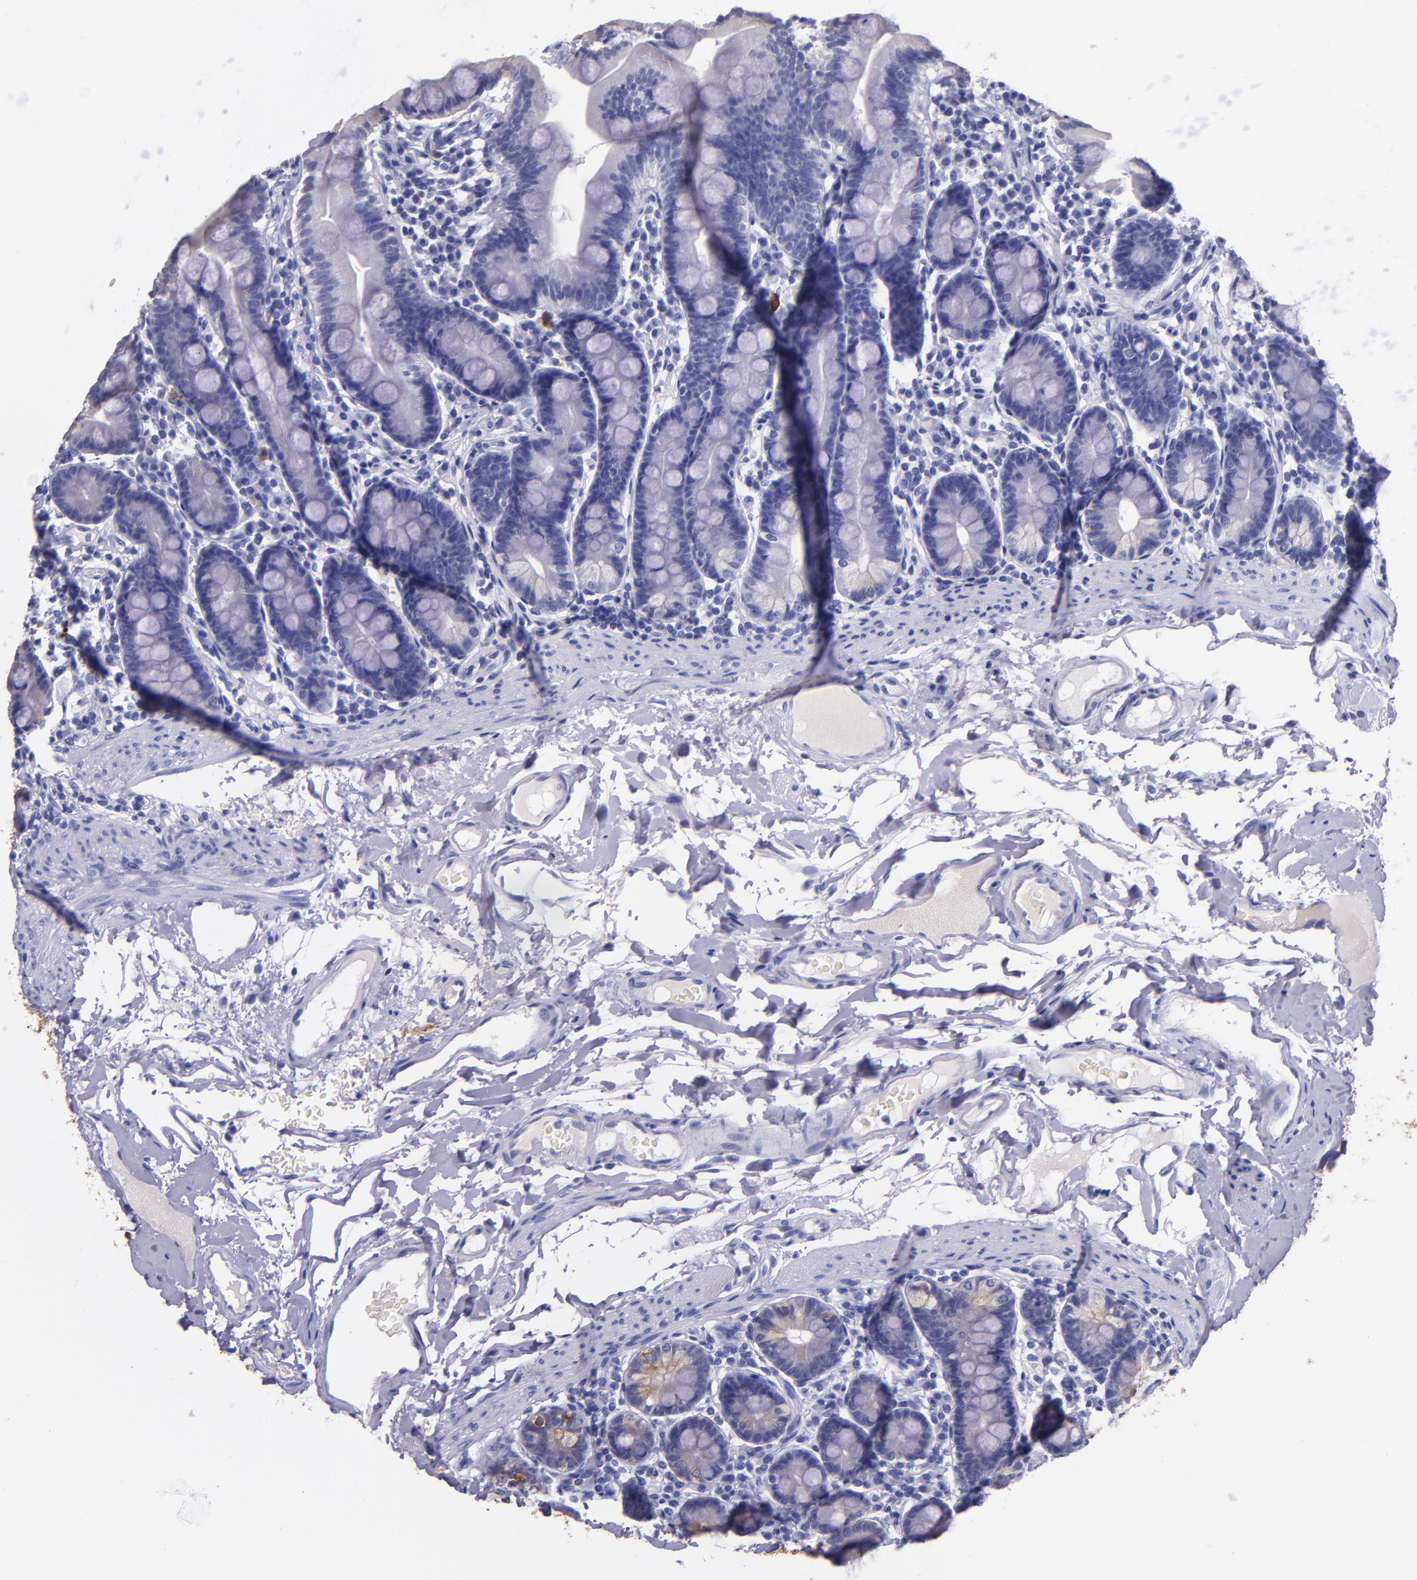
{"staining": {"intensity": "negative", "quantity": "none", "location": "none"}, "tissue": "duodenum", "cell_type": "Glandular cells", "image_type": "normal", "snomed": [{"axis": "morphology", "description": "Normal tissue, NOS"}, {"axis": "topography", "description": "Duodenum"}], "caption": "Immunohistochemistry (IHC) photomicrograph of unremarkable duodenum: human duodenum stained with DAB shows no significant protein positivity in glandular cells.", "gene": "KRT4", "patient": {"sex": "male", "age": 50}}